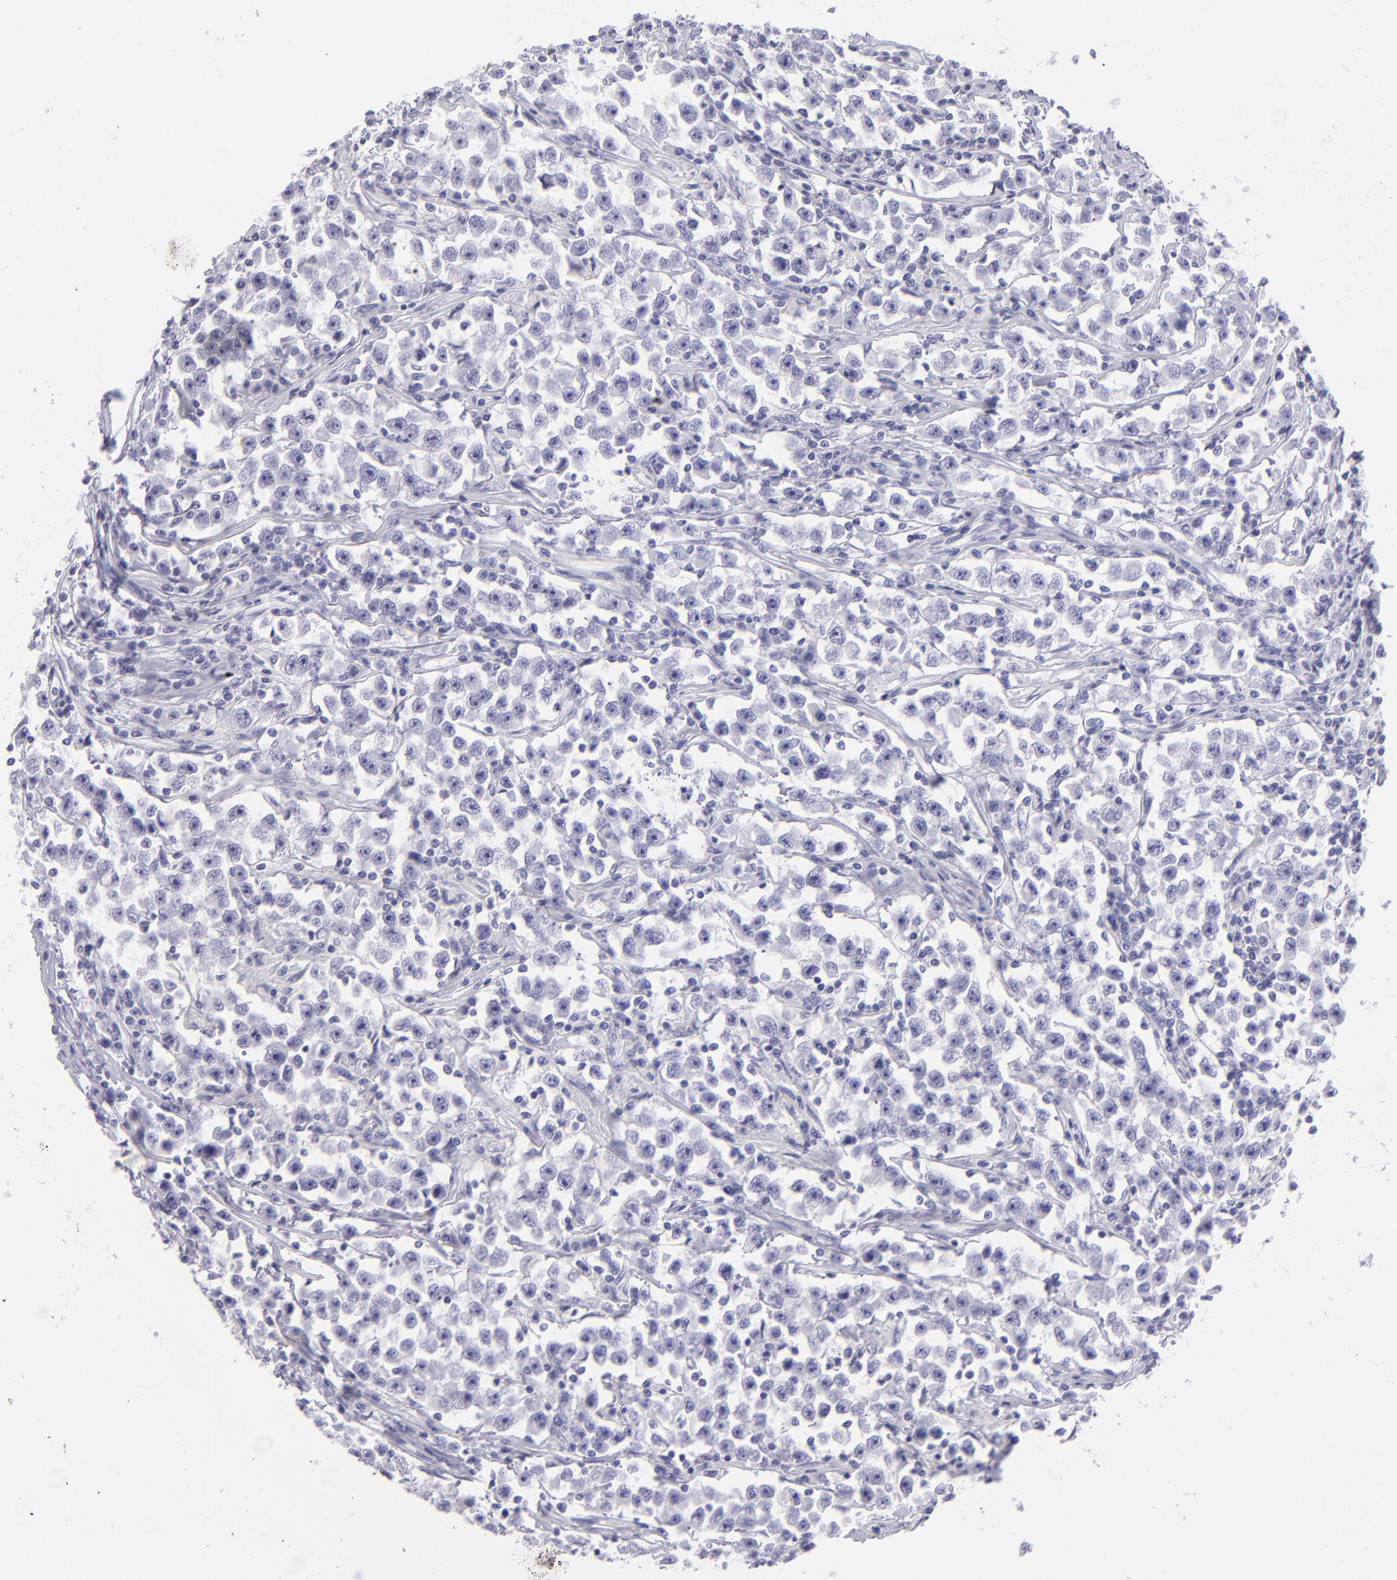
{"staining": {"intensity": "negative", "quantity": "none", "location": "none"}, "tissue": "testis cancer", "cell_type": "Tumor cells", "image_type": "cancer", "snomed": [{"axis": "morphology", "description": "Seminoma, NOS"}, {"axis": "topography", "description": "Testis"}], "caption": "Immunohistochemical staining of human testis seminoma exhibits no significant expression in tumor cells.", "gene": "SLC1A3", "patient": {"sex": "male", "age": 33}}